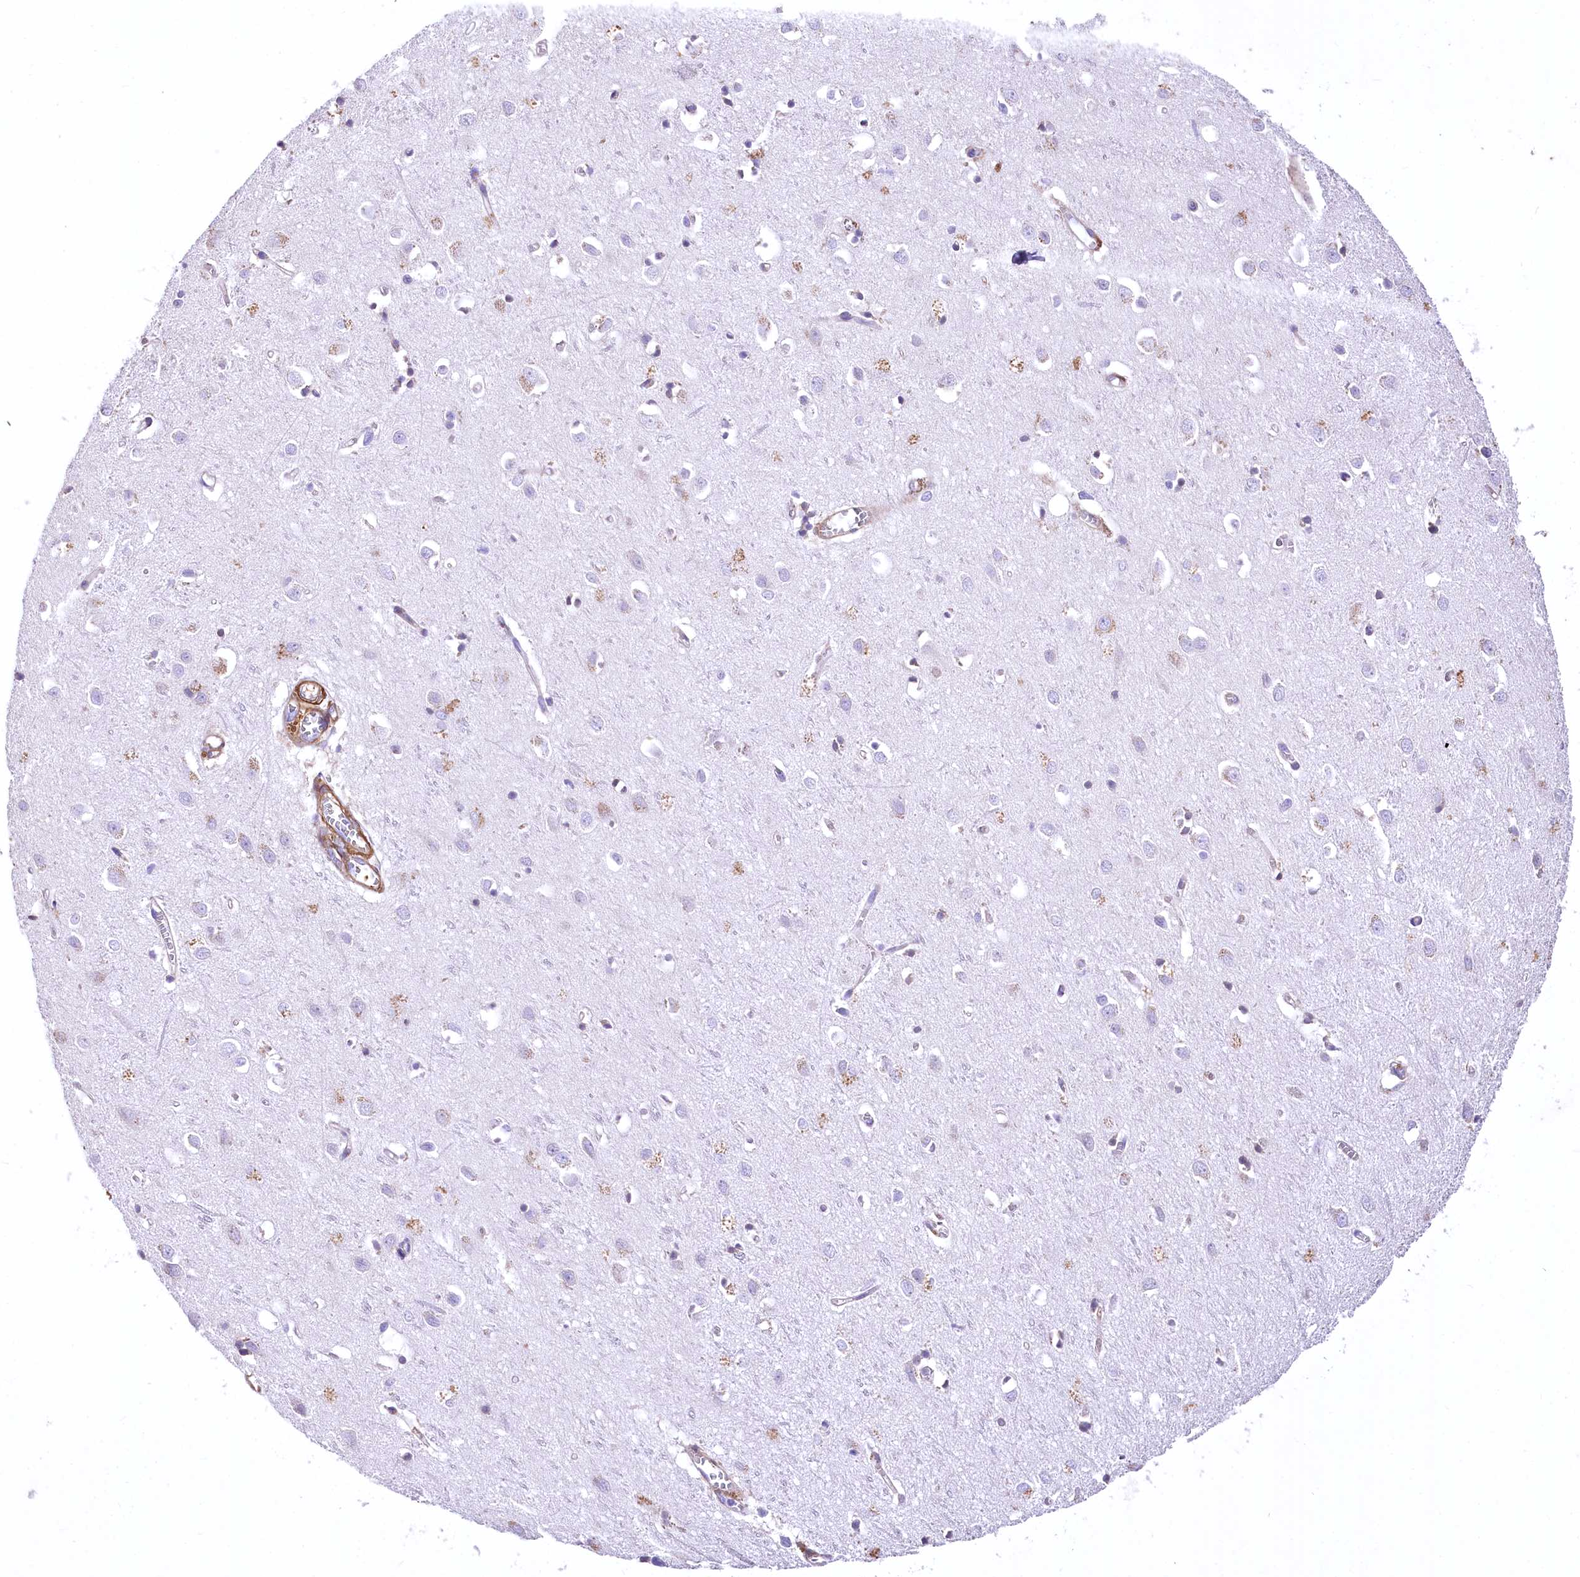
{"staining": {"intensity": "strong", "quantity": "25%-75%", "location": "cytoplasmic/membranous"}, "tissue": "cerebral cortex", "cell_type": "Endothelial cells", "image_type": "normal", "snomed": [{"axis": "morphology", "description": "Normal tissue, NOS"}, {"axis": "topography", "description": "Cerebral cortex"}], "caption": "Cerebral cortex stained for a protein (brown) shows strong cytoplasmic/membranous positive expression in about 25%-75% of endothelial cells.", "gene": "RDH16", "patient": {"sex": "female", "age": 64}}